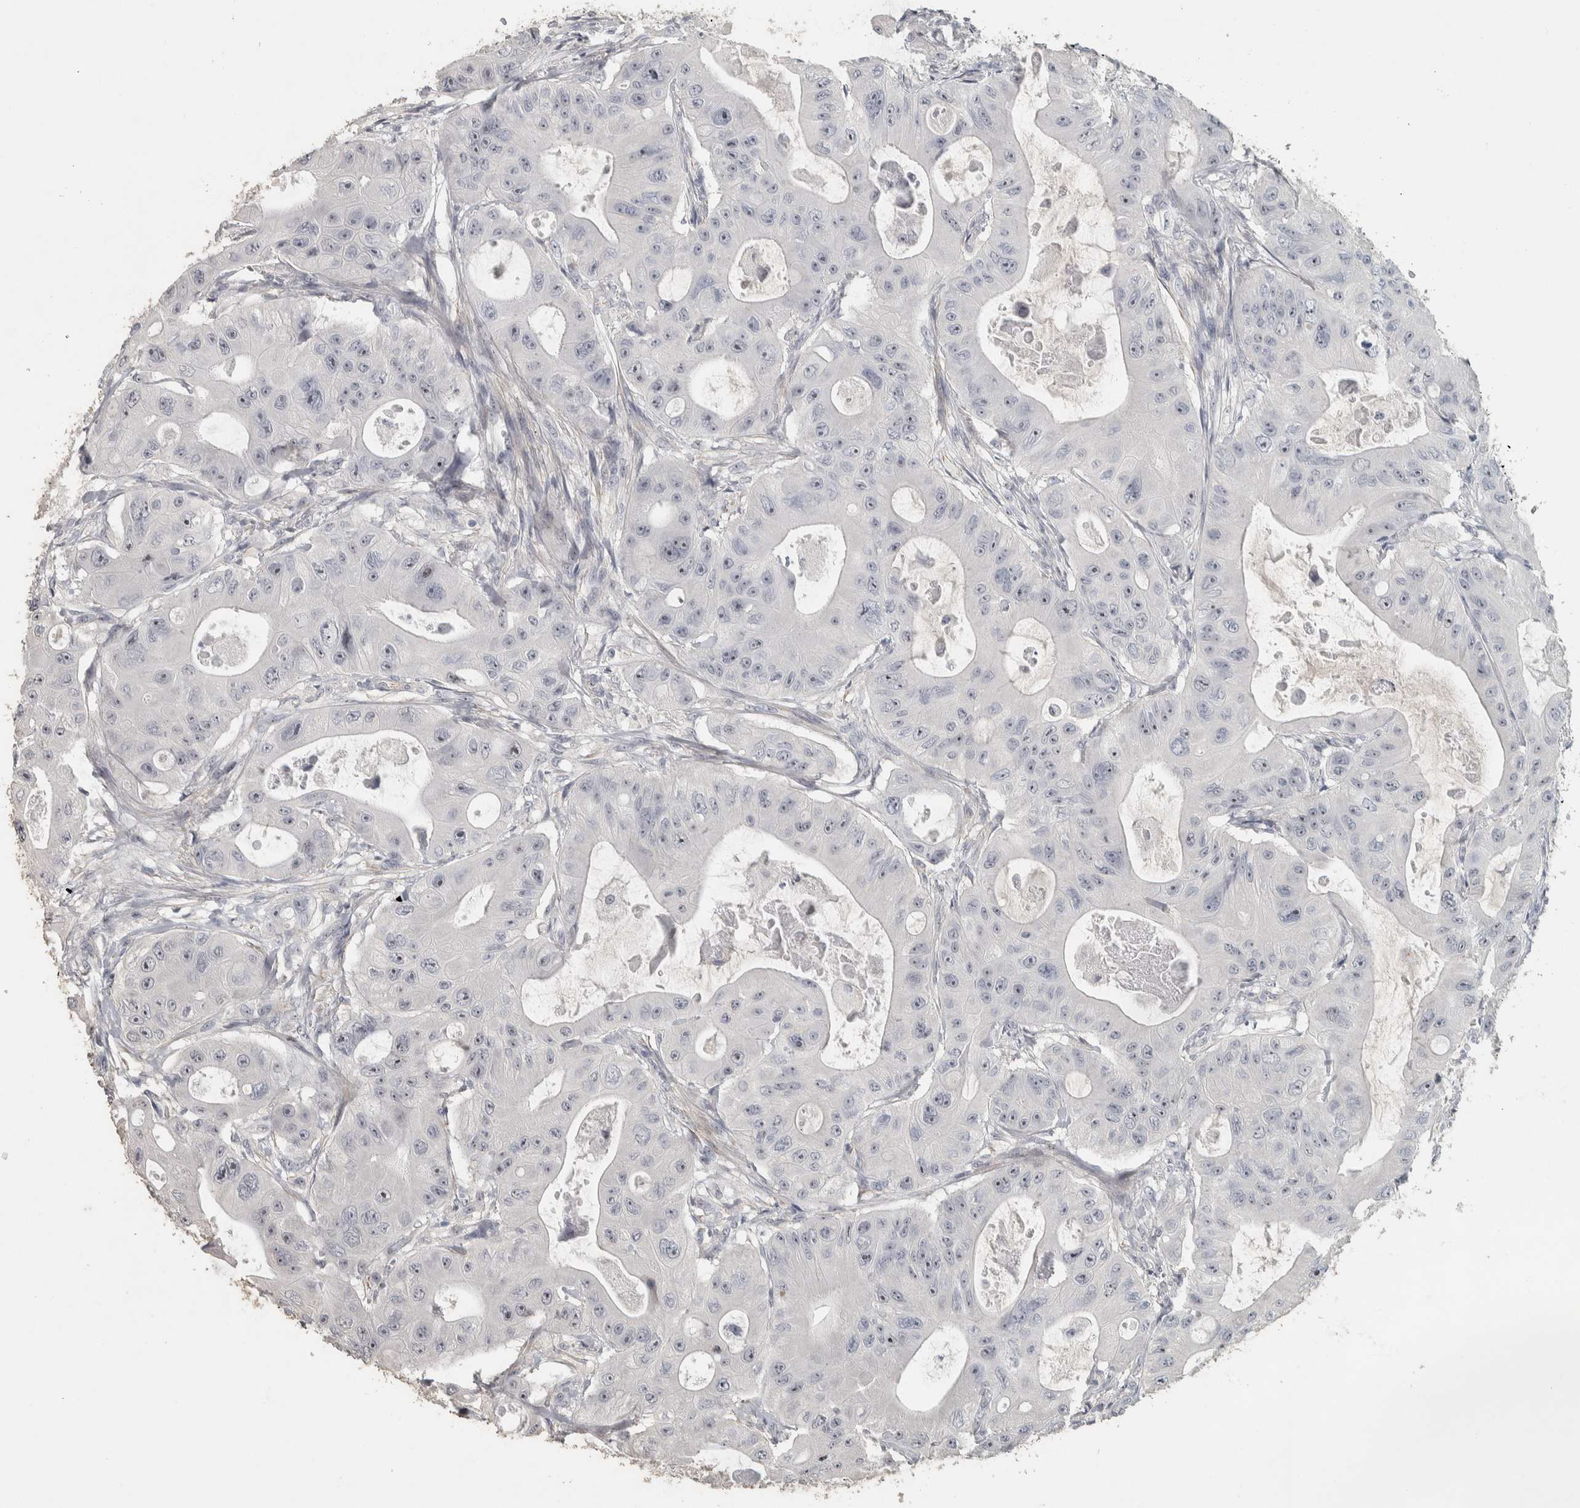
{"staining": {"intensity": "weak", "quantity": "25%-75%", "location": "nuclear"}, "tissue": "colorectal cancer", "cell_type": "Tumor cells", "image_type": "cancer", "snomed": [{"axis": "morphology", "description": "Adenocarcinoma, NOS"}, {"axis": "topography", "description": "Colon"}], "caption": "Adenocarcinoma (colorectal) stained with immunohistochemistry reveals weak nuclear expression in about 25%-75% of tumor cells.", "gene": "DCAF10", "patient": {"sex": "female", "age": 46}}